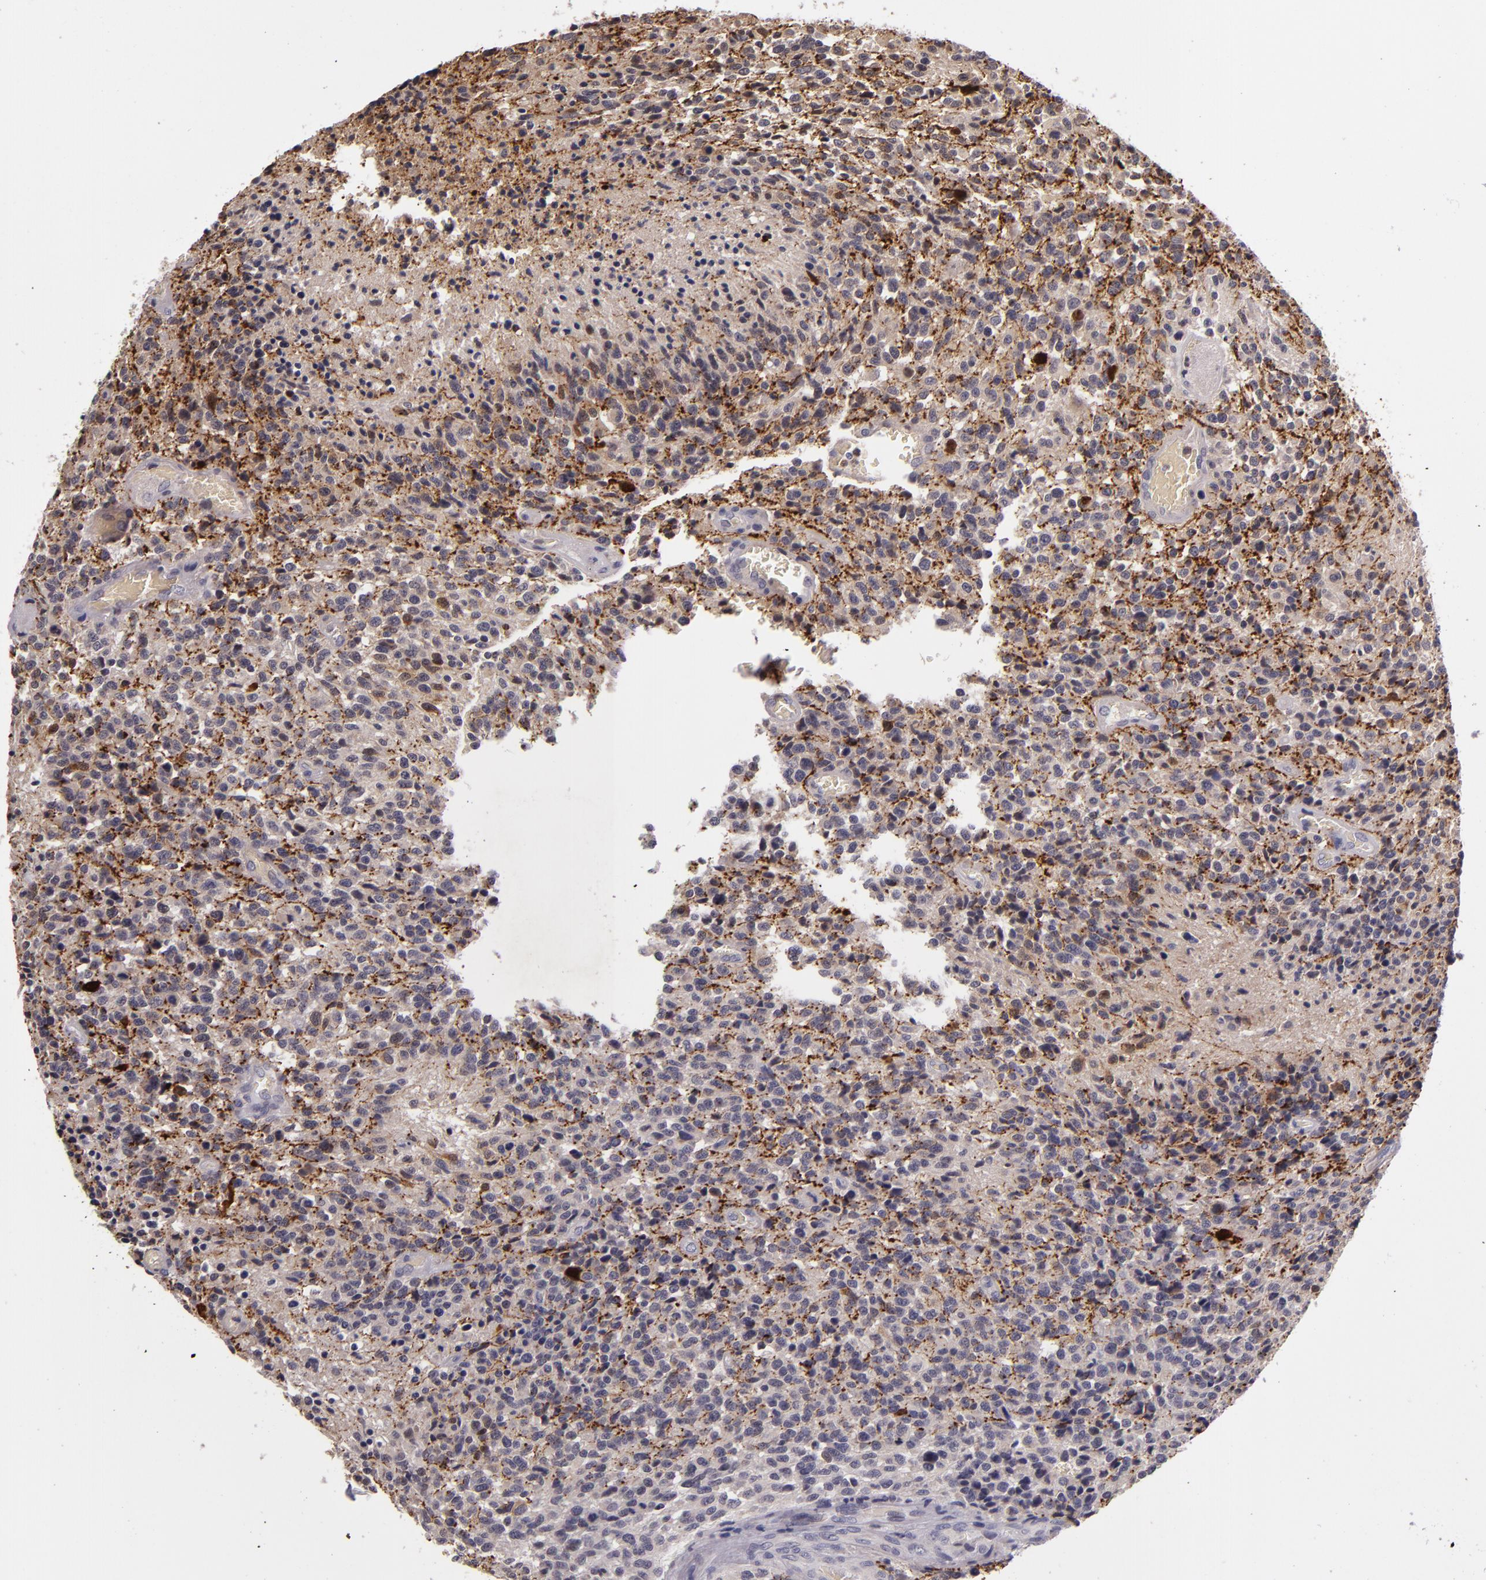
{"staining": {"intensity": "moderate", "quantity": "<25%", "location": "cytoplasmic/membranous"}, "tissue": "glioma", "cell_type": "Tumor cells", "image_type": "cancer", "snomed": [{"axis": "morphology", "description": "Glioma, malignant, High grade"}, {"axis": "topography", "description": "Brain"}], "caption": "Brown immunohistochemical staining in glioma demonstrates moderate cytoplasmic/membranous expression in about <25% of tumor cells.", "gene": "SNCB", "patient": {"sex": "male", "age": 36}}